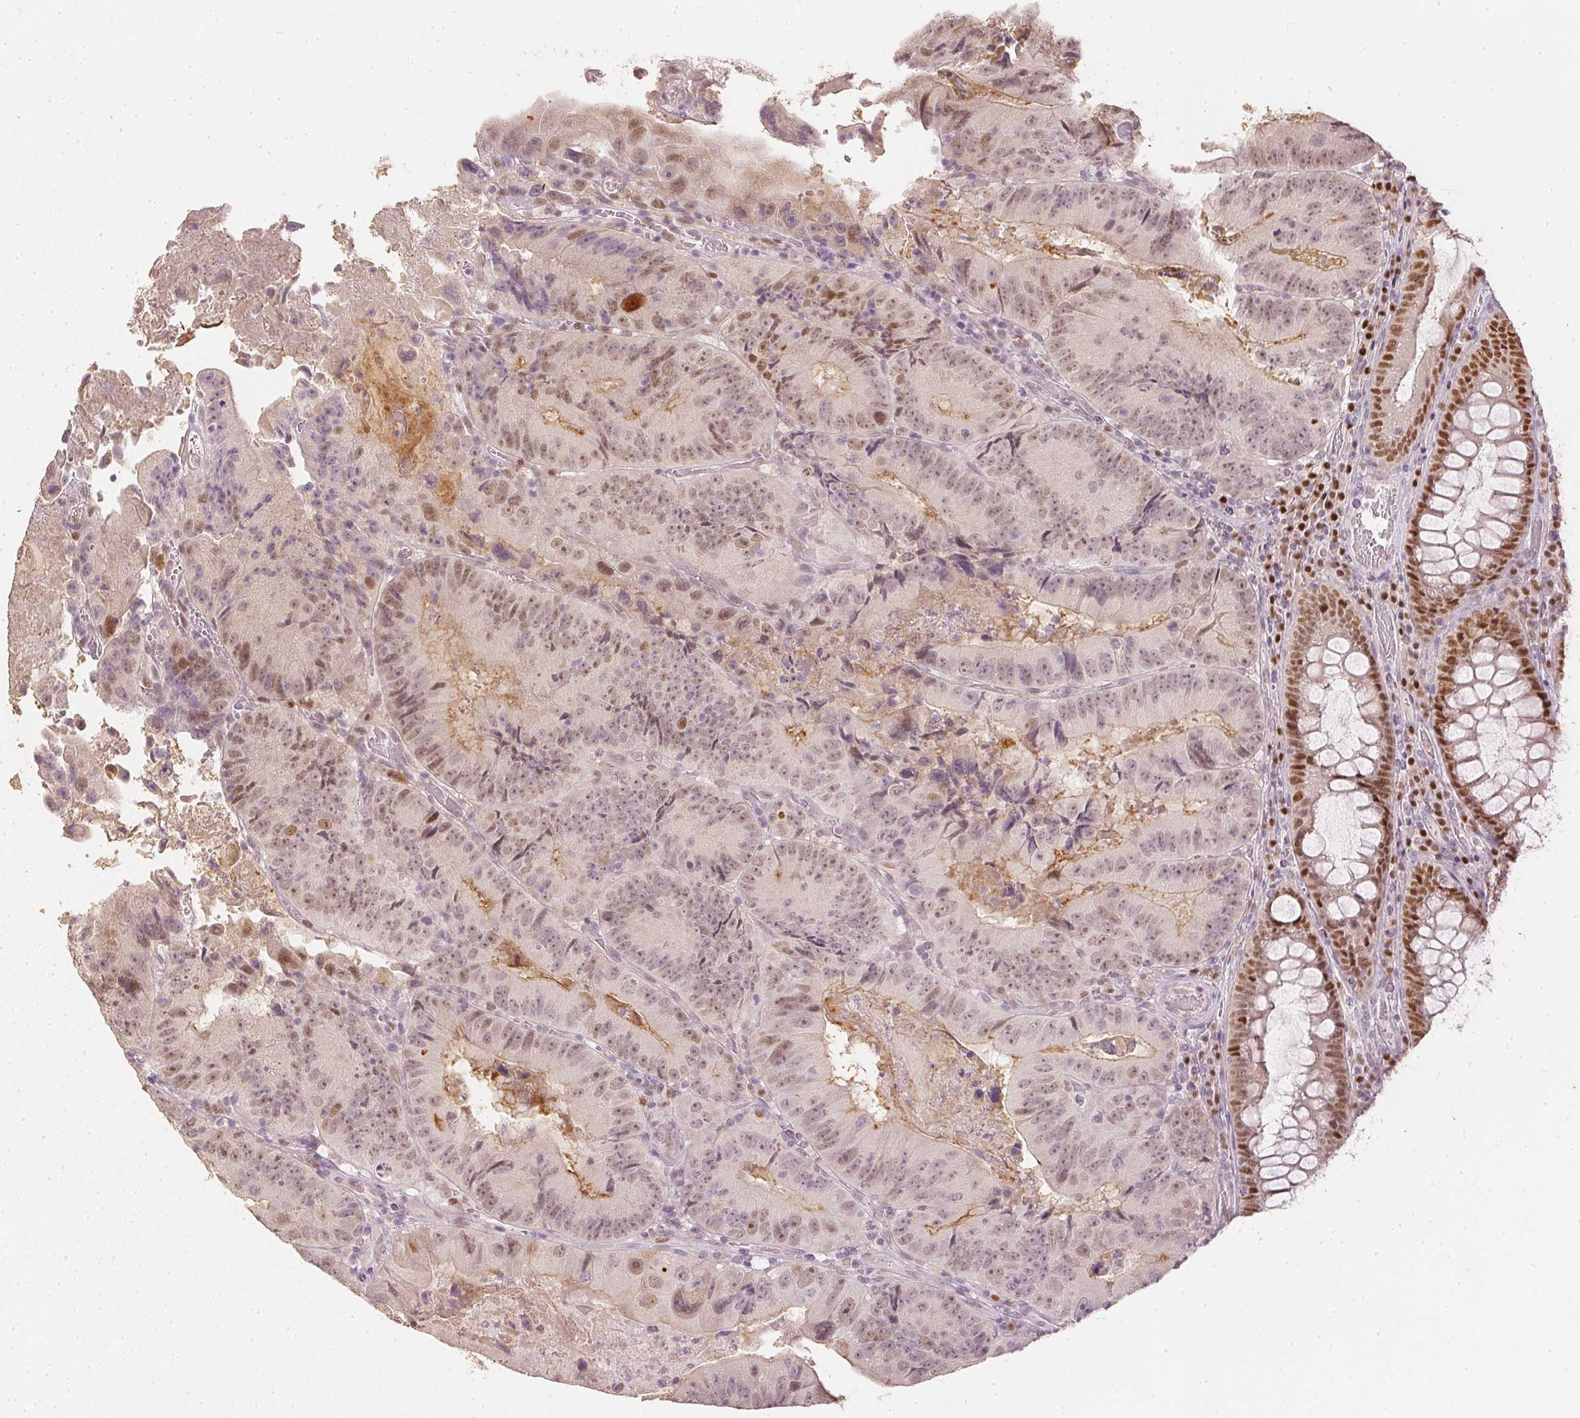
{"staining": {"intensity": "weak", "quantity": "25%-75%", "location": "nuclear"}, "tissue": "colorectal cancer", "cell_type": "Tumor cells", "image_type": "cancer", "snomed": [{"axis": "morphology", "description": "Adenocarcinoma, NOS"}, {"axis": "topography", "description": "Colon"}], "caption": "The histopathology image exhibits a brown stain indicating the presence of a protein in the nuclear of tumor cells in colorectal adenocarcinoma.", "gene": "SLC39A3", "patient": {"sex": "female", "age": 86}}